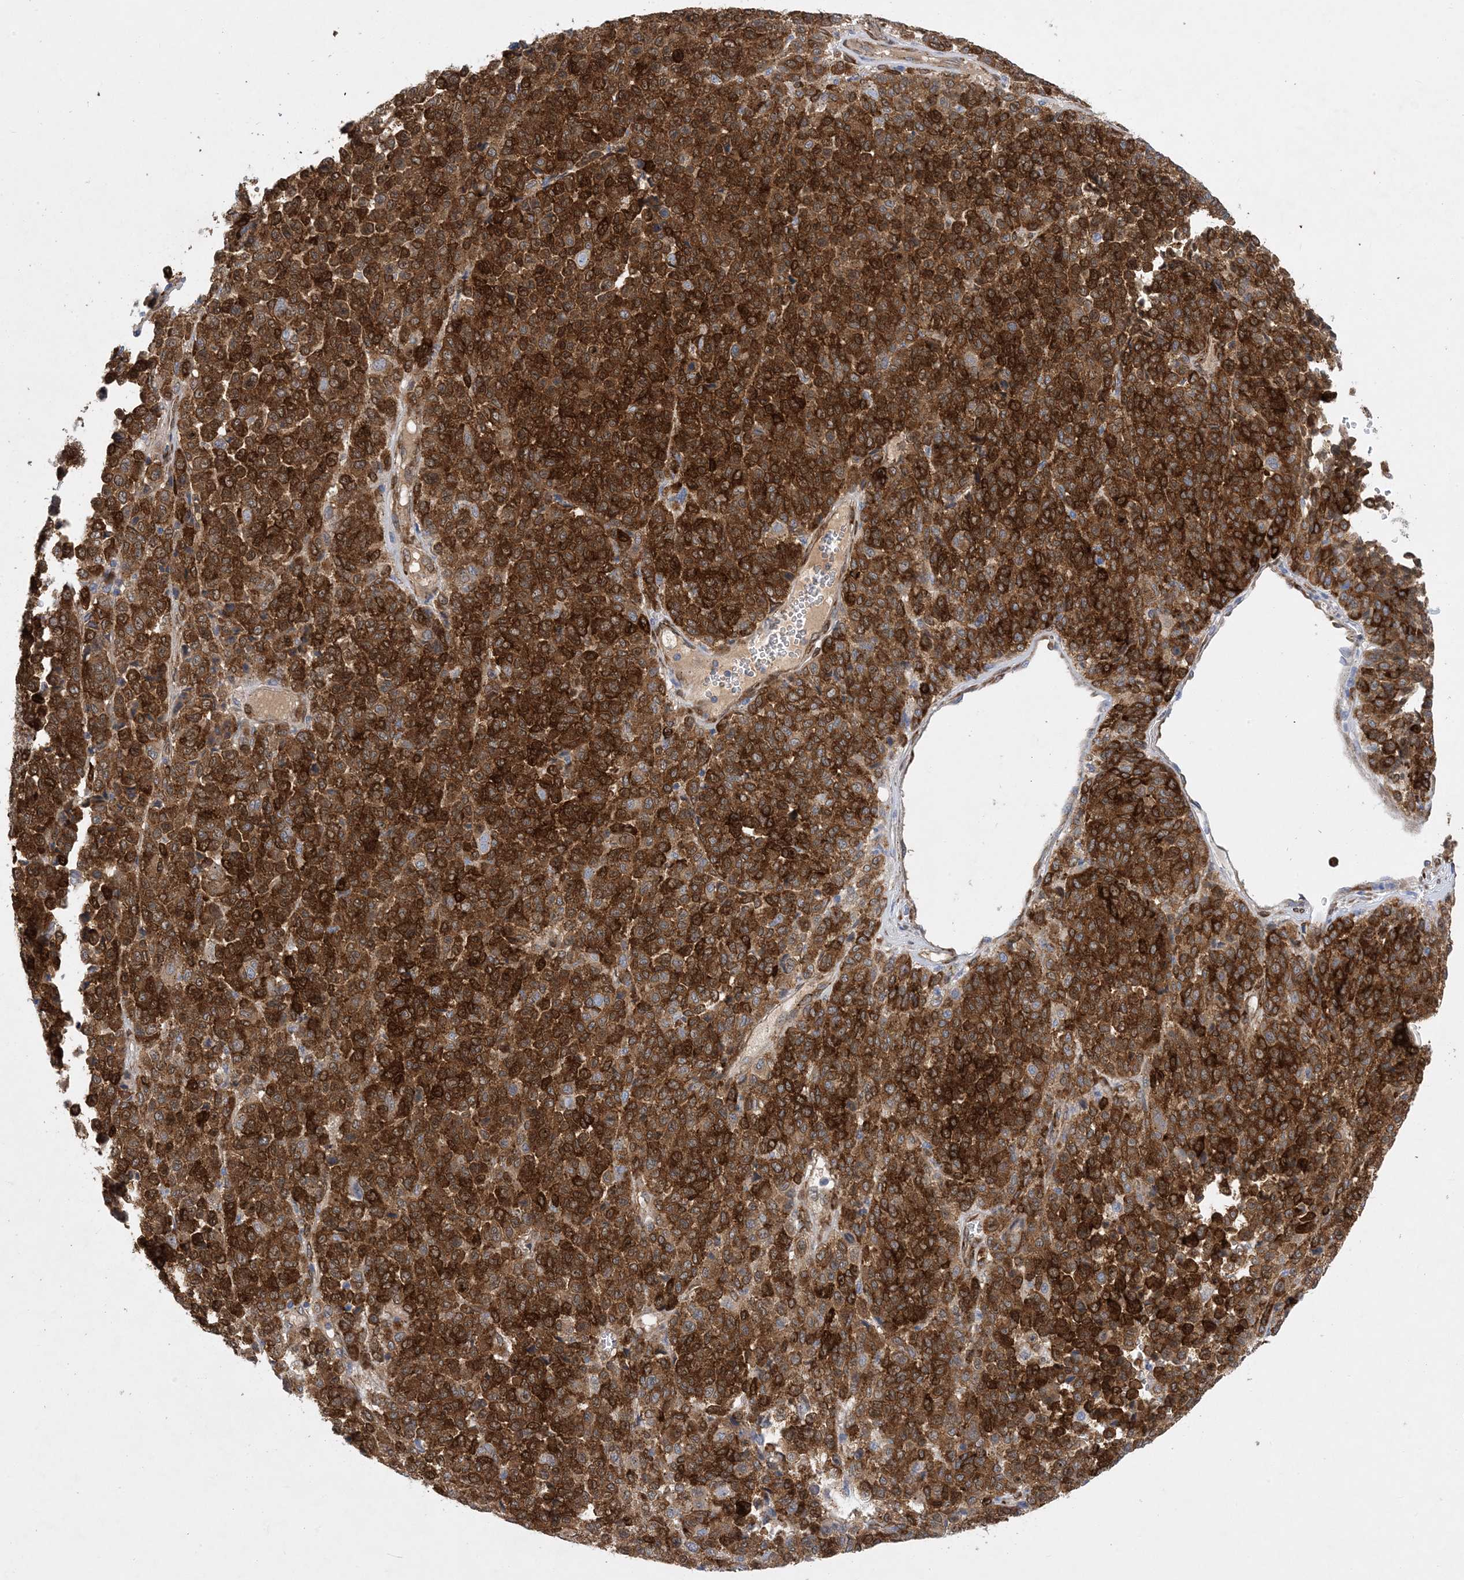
{"staining": {"intensity": "strong", "quantity": ">75%", "location": "cytoplasmic/membranous,nuclear"}, "tissue": "melanoma", "cell_type": "Tumor cells", "image_type": "cancer", "snomed": [{"axis": "morphology", "description": "Malignant melanoma, Metastatic site"}, {"axis": "topography", "description": "Pancreas"}], "caption": "Human malignant melanoma (metastatic site) stained with a brown dye shows strong cytoplasmic/membranous and nuclear positive staining in about >75% of tumor cells.", "gene": "RBMS3", "patient": {"sex": "female", "age": 30}}